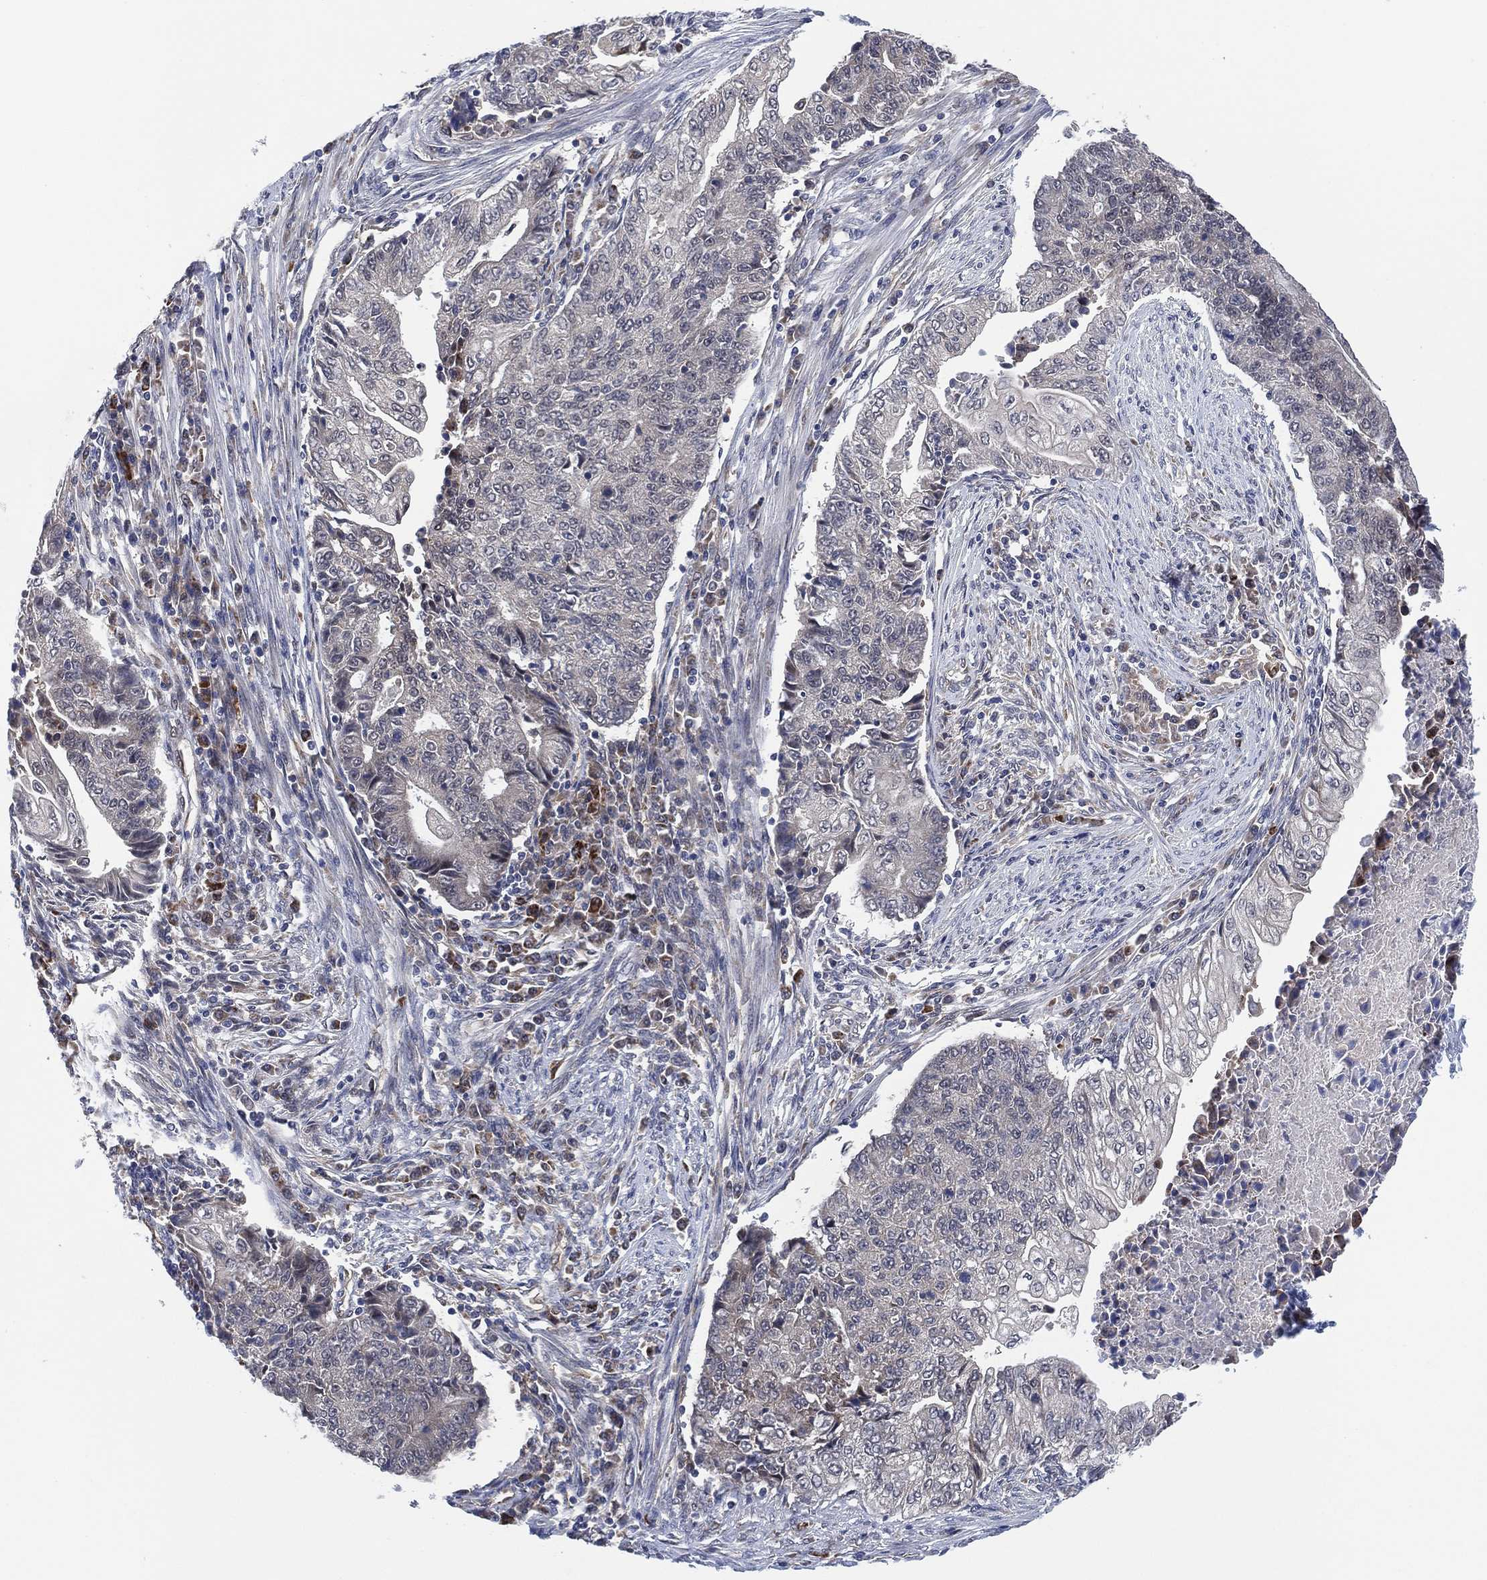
{"staining": {"intensity": "negative", "quantity": "none", "location": "none"}, "tissue": "endometrial cancer", "cell_type": "Tumor cells", "image_type": "cancer", "snomed": [{"axis": "morphology", "description": "Adenocarcinoma, NOS"}, {"axis": "topography", "description": "Uterus"}, {"axis": "topography", "description": "Endometrium"}], "caption": "A micrograph of endometrial cancer stained for a protein exhibits no brown staining in tumor cells.", "gene": "FES", "patient": {"sex": "female", "age": 54}}